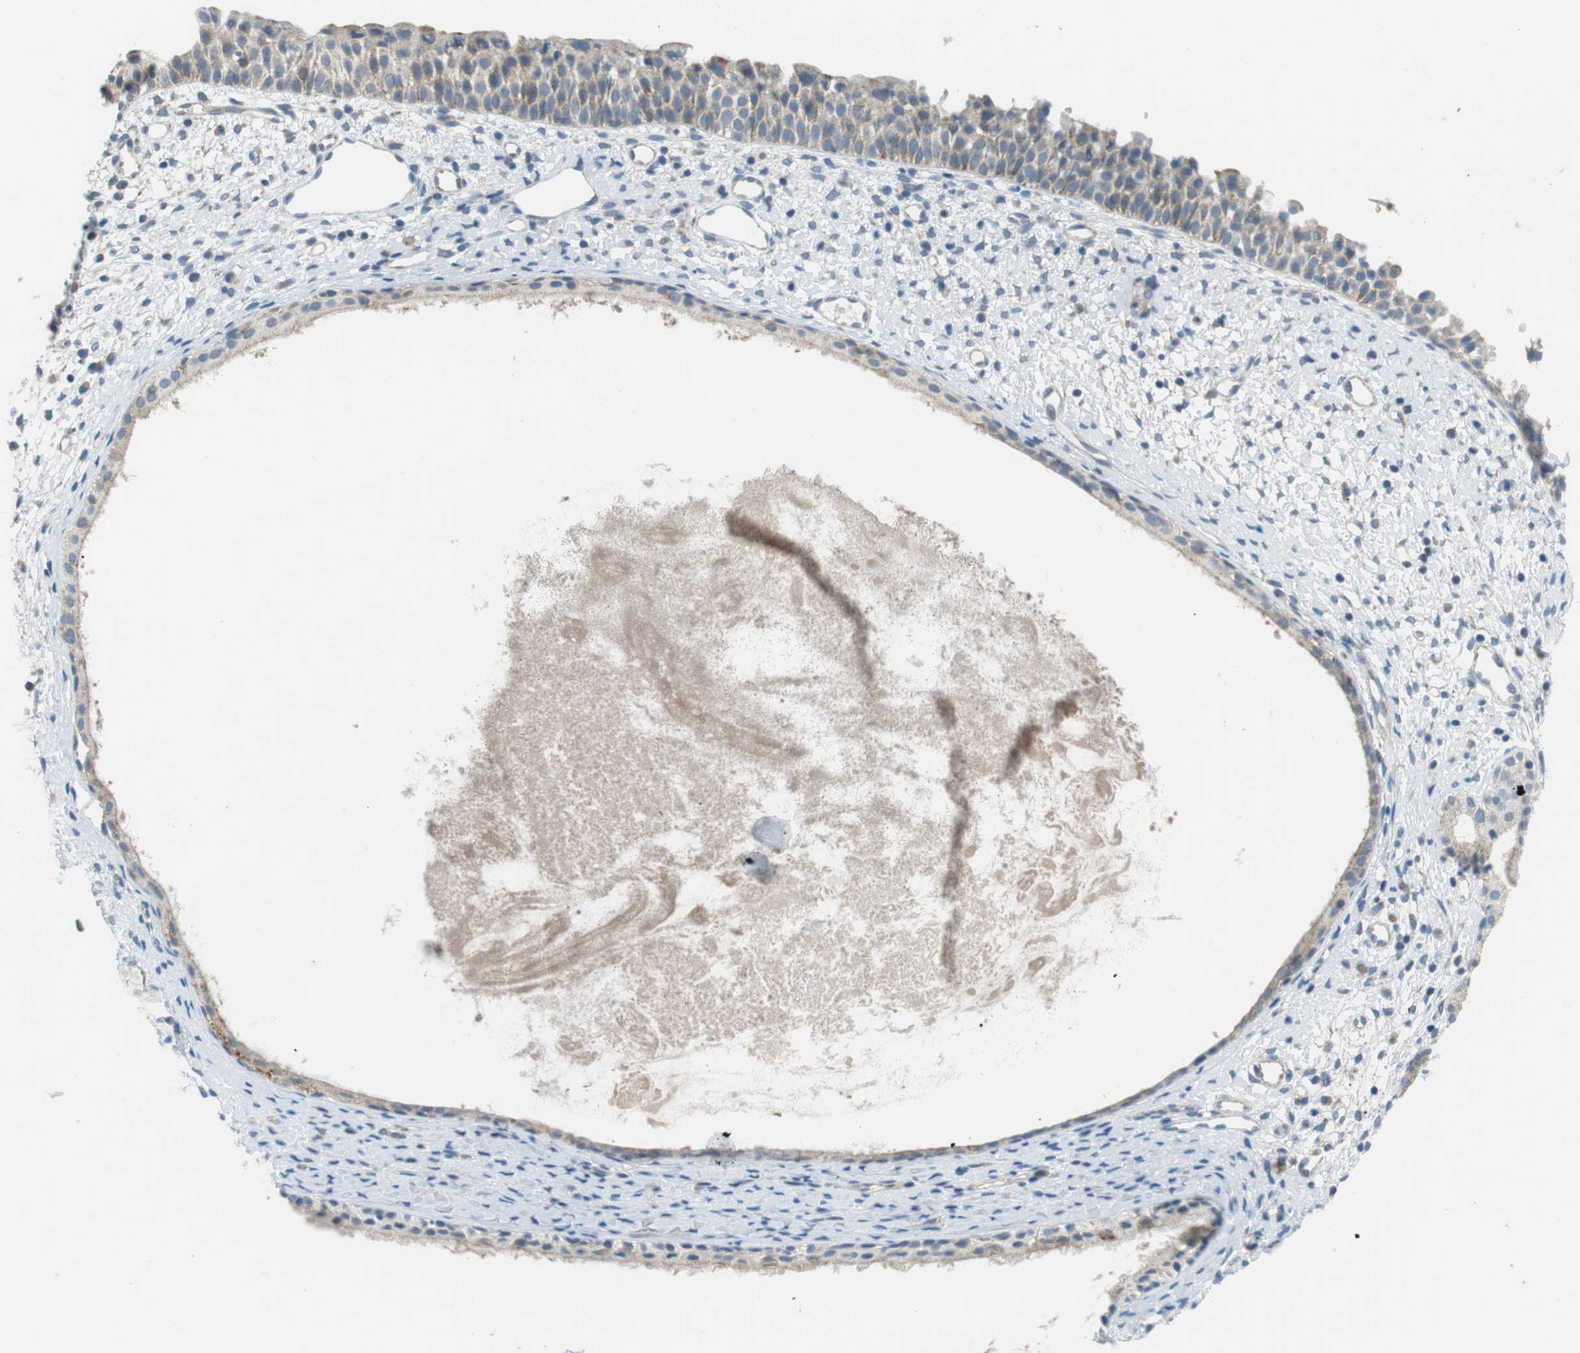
{"staining": {"intensity": "weak", "quantity": ">75%", "location": "cytoplasmic/membranous"}, "tissue": "nasopharynx", "cell_type": "Respiratory epithelial cells", "image_type": "normal", "snomed": [{"axis": "morphology", "description": "Normal tissue, NOS"}, {"axis": "topography", "description": "Nasopharynx"}], "caption": "Immunohistochemistry (IHC) (DAB (3,3'-diaminobenzidine)) staining of benign human nasopharynx demonstrates weak cytoplasmic/membranous protein staining in about >75% of respiratory epithelial cells. (brown staining indicates protein expression, while blue staining denotes nuclei).", "gene": "BACE1", "patient": {"sex": "male", "age": 22}}